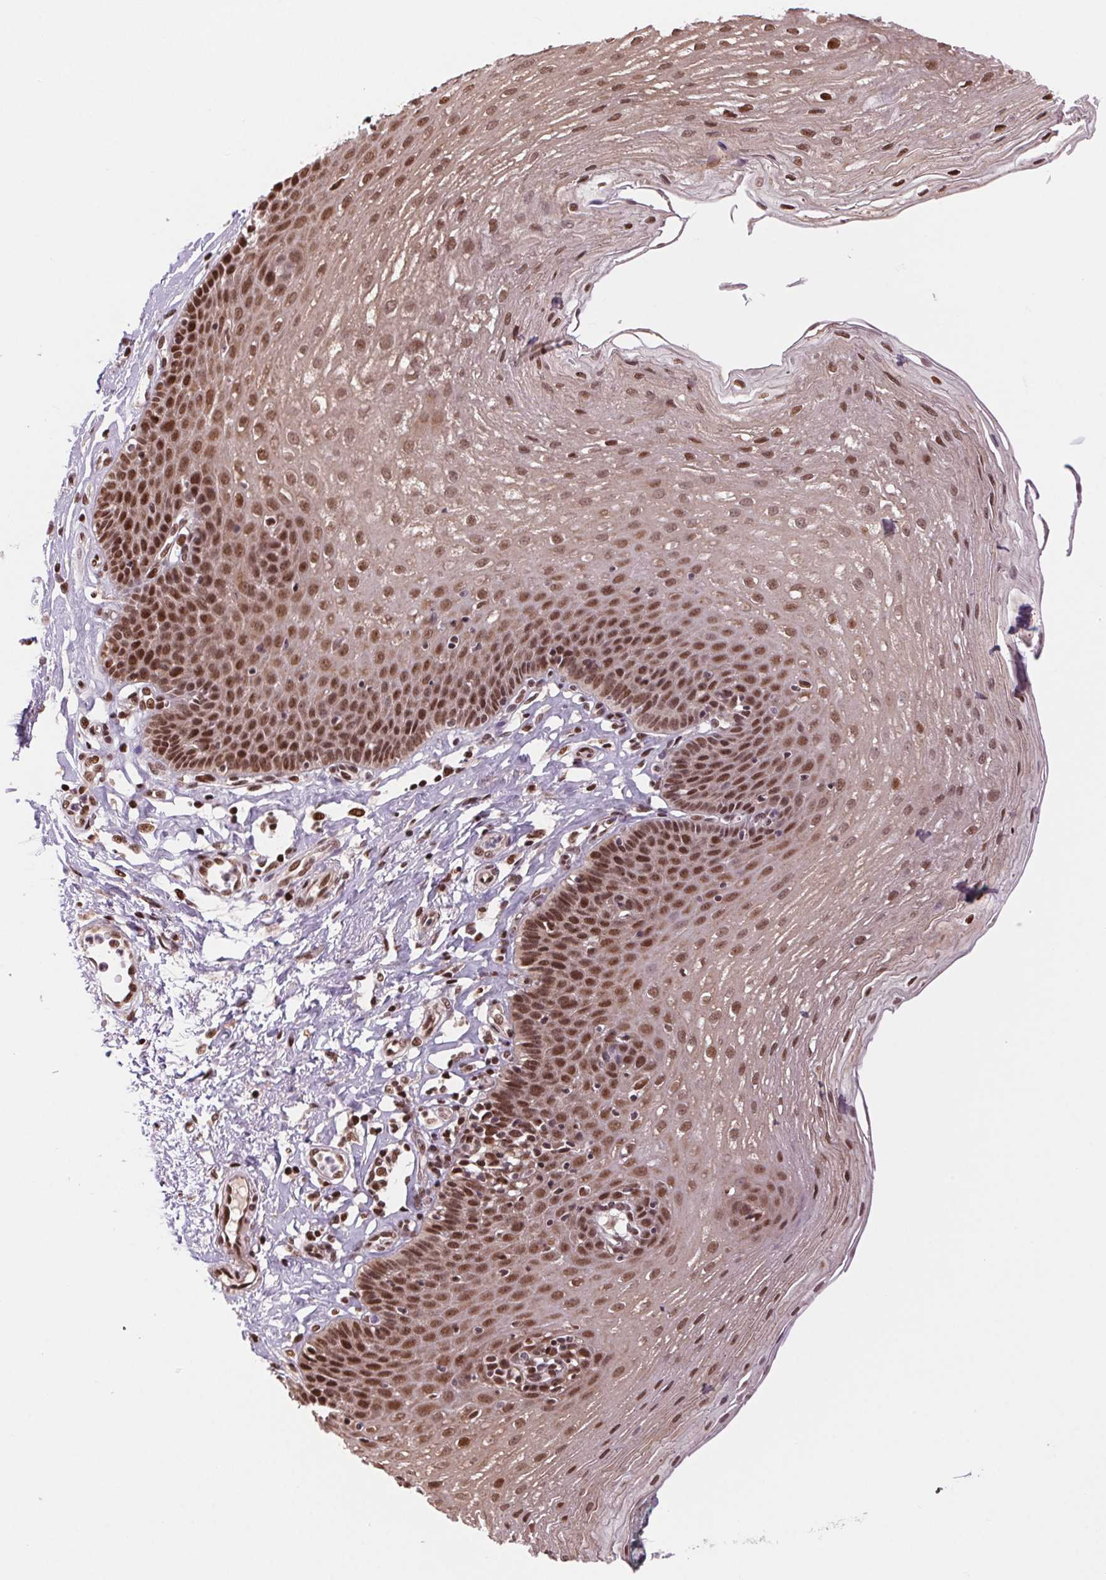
{"staining": {"intensity": "moderate", "quantity": ">75%", "location": "nuclear"}, "tissue": "esophagus", "cell_type": "Squamous epithelial cells", "image_type": "normal", "snomed": [{"axis": "morphology", "description": "Normal tissue, NOS"}, {"axis": "topography", "description": "Esophagus"}], "caption": "Esophagus stained with IHC shows moderate nuclear positivity in approximately >75% of squamous epithelial cells. The protein of interest is stained brown, and the nuclei are stained in blue (DAB (3,3'-diaminobenzidine) IHC with brightfield microscopy, high magnification).", "gene": "RAD23A", "patient": {"sex": "female", "age": 81}}